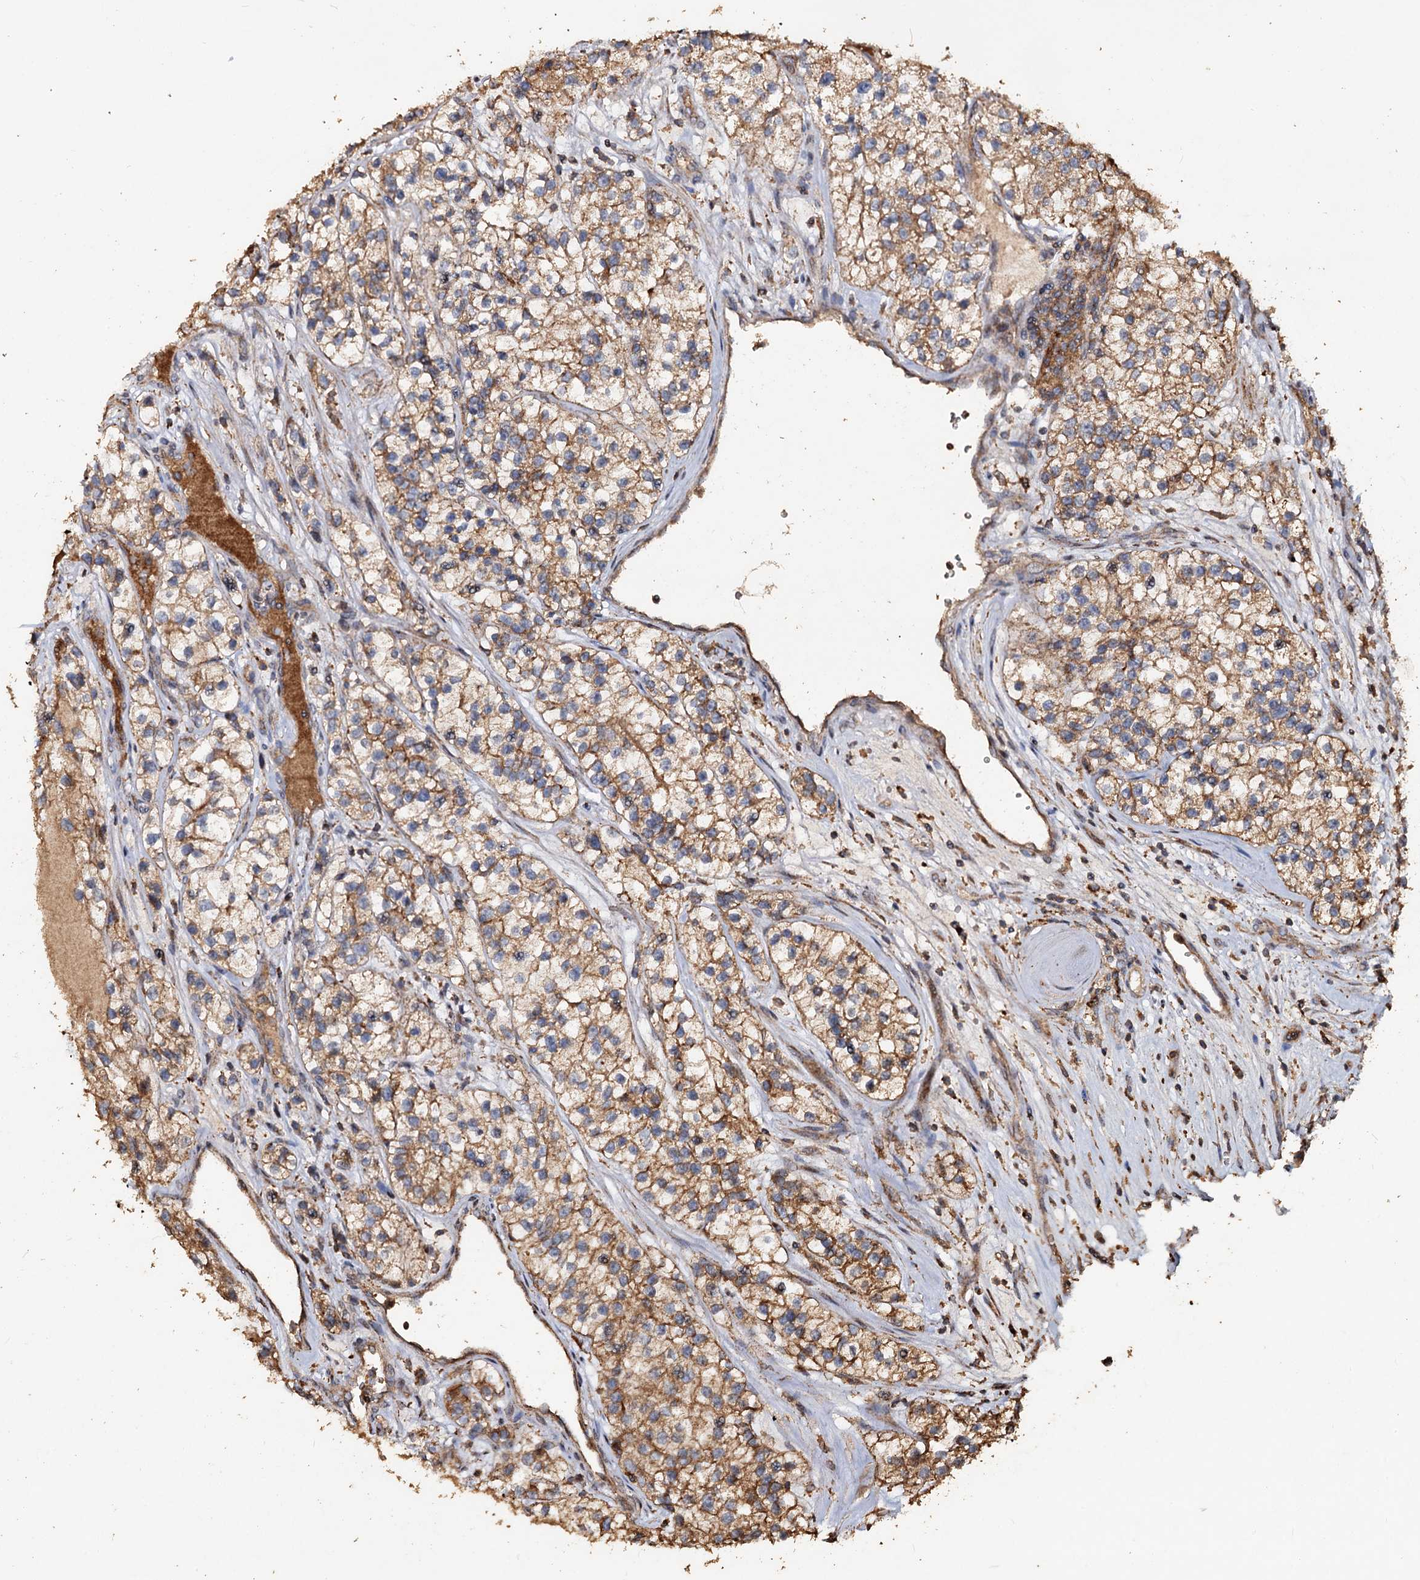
{"staining": {"intensity": "moderate", "quantity": ">75%", "location": "cytoplasmic/membranous"}, "tissue": "renal cancer", "cell_type": "Tumor cells", "image_type": "cancer", "snomed": [{"axis": "morphology", "description": "Adenocarcinoma, NOS"}, {"axis": "topography", "description": "Kidney"}], "caption": "Immunohistochemical staining of adenocarcinoma (renal) shows moderate cytoplasmic/membranous protein staining in about >75% of tumor cells.", "gene": "NOTCH2NLA", "patient": {"sex": "female", "age": 57}}